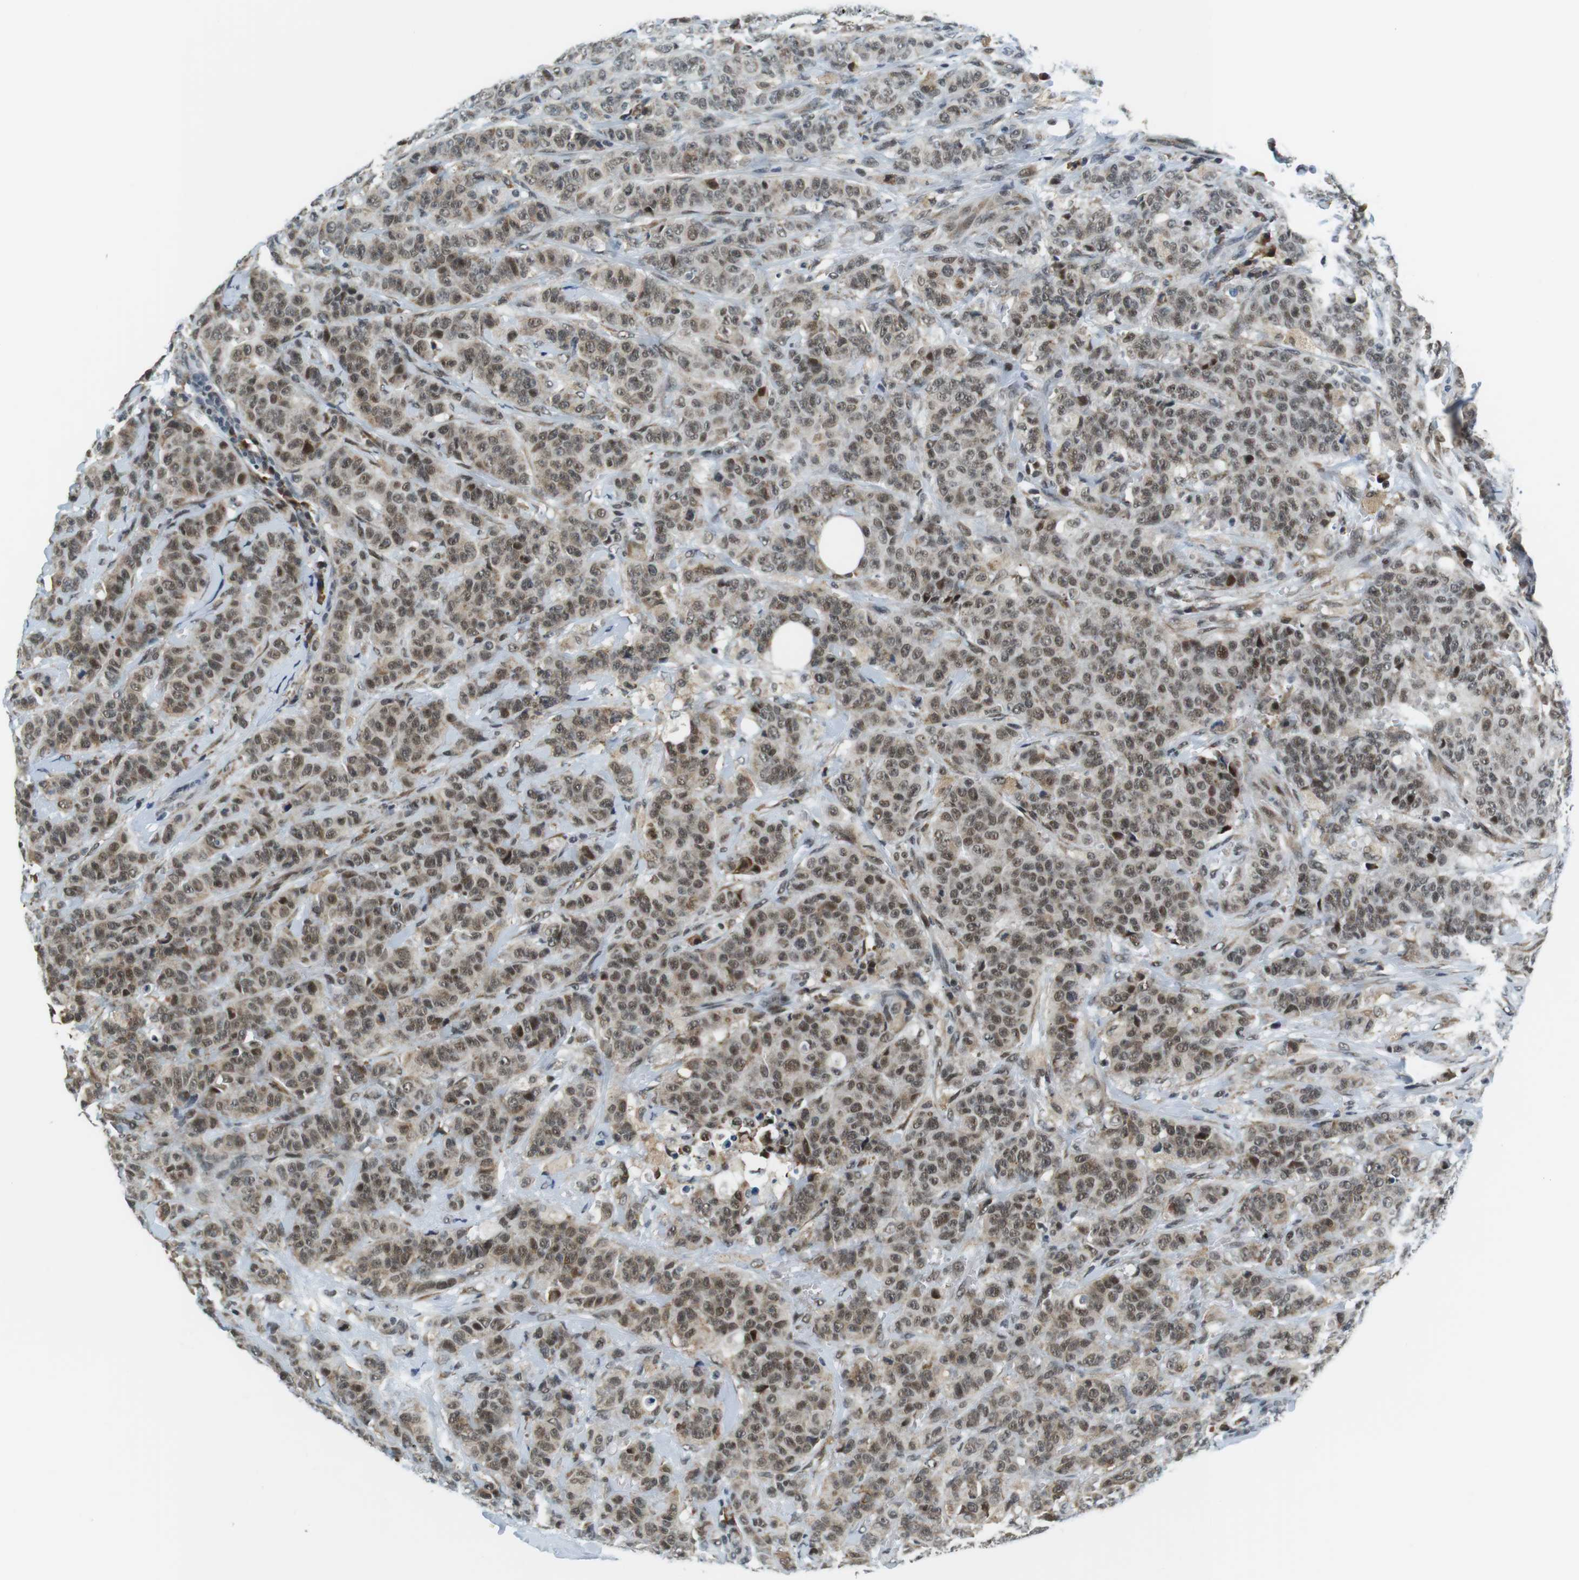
{"staining": {"intensity": "moderate", "quantity": ">75%", "location": "nuclear"}, "tissue": "breast cancer", "cell_type": "Tumor cells", "image_type": "cancer", "snomed": [{"axis": "morphology", "description": "Normal tissue, NOS"}, {"axis": "morphology", "description": "Duct carcinoma"}, {"axis": "topography", "description": "Breast"}], "caption": "Immunohistochemistry image of neoplastic tissue: intraductal carcinoma (breast) stained using immunohistochemistry reveals medium levels of moderate protein expression localized specifically in the nuclear of tumor cells, appearing as a nuclear brown color.", "gene": "RNF38", "patient": {"sex": "female", "age": 40}}